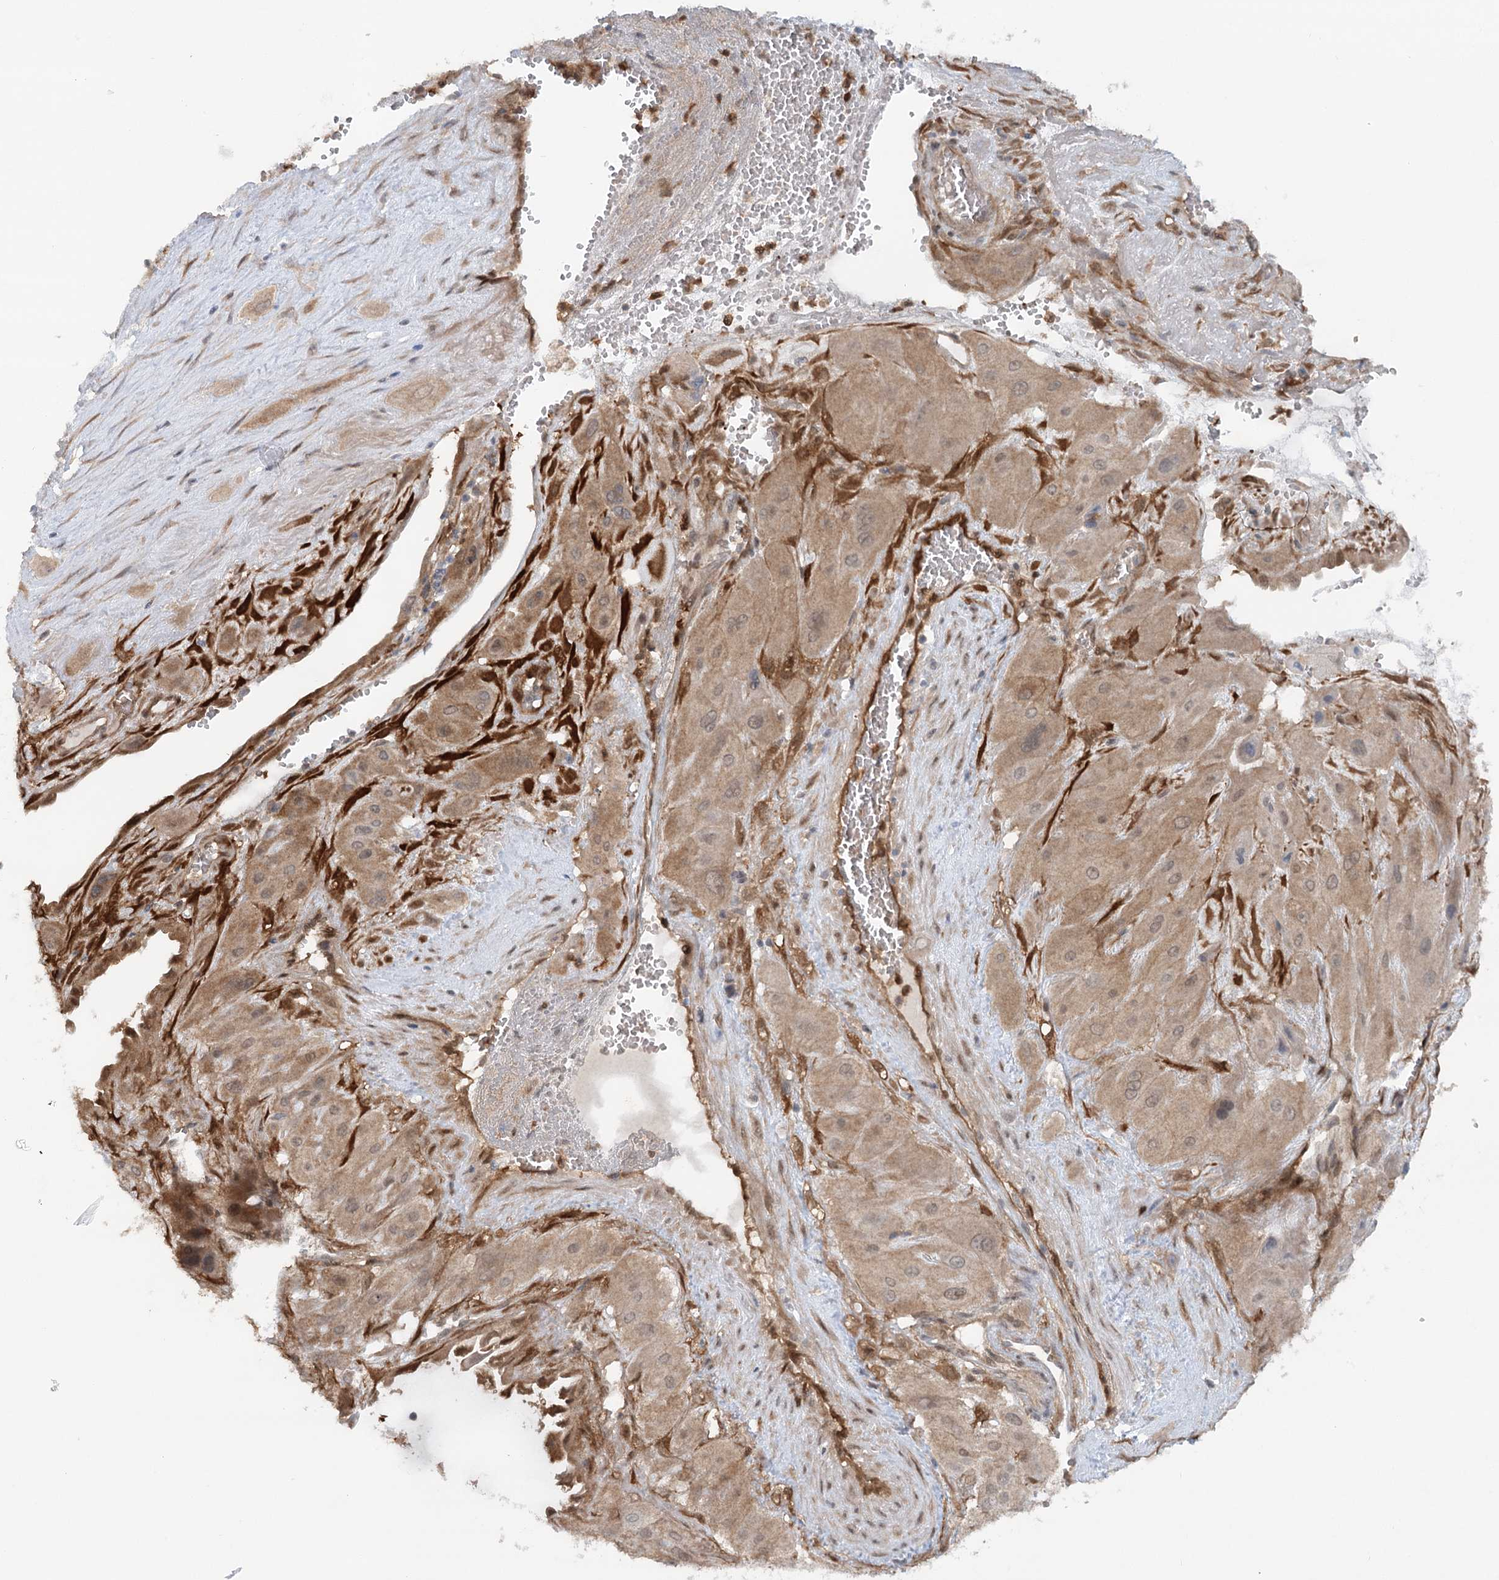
{"staining": {"intensity": "moderate", "quantity": ">75%", "location": "cytoplasmic/membranous"}, "tissue": "cervical cancer", "cell_type": "Tumor cells", "image_type": "cancer", "snomed": [{"axis": "morphology", "description": "Squamous cell carcinoma, NOS"}, {"axis": "topography", "description": "Cervix"}], "caption": "Squamous cell carcinoma (cervical) stained with a brown dye exhibits moderate cytoplasmic/membranous positive expression in approximately >75% of tumor cells.", "gene": "GBE1", "patient": {"sex": "female", "age": 34}}